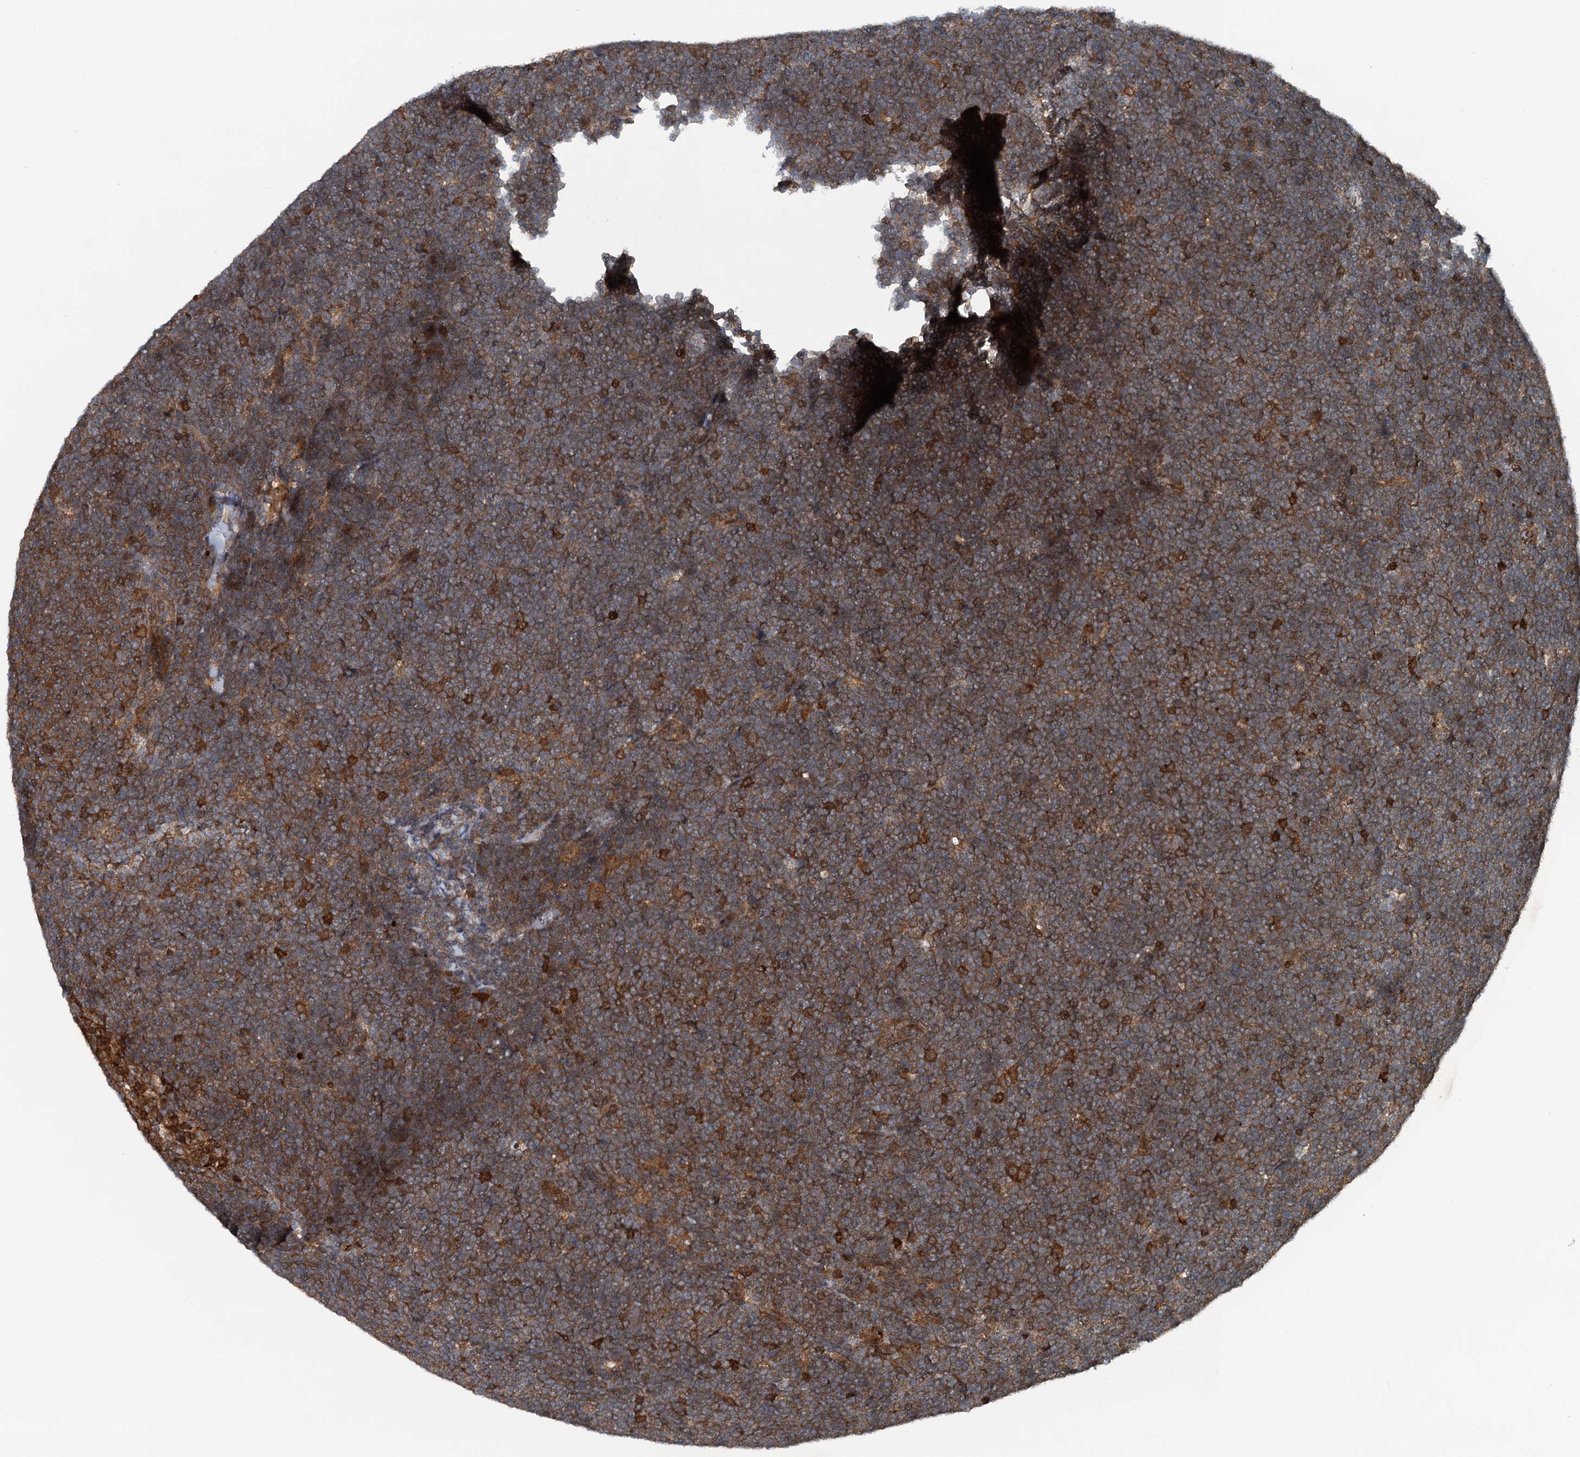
{"staining": {"intensity": "moderate", "quantity": ">75%", "location": "cytoplasmic/membranous"}, "tissue": "lymphoma", "cell_type": "Tumor cells", "image_type": "cancer", "snomed": [{"axis": "morphology", "description": "Malignant lymphoma, non-Hodgkin's type, High grade"}, {"axis": "topography", "description": "Lymph node"}], "caption": "Protein staining of malignant lymphoma, non-Hodgkin's type (high-grade) tissue shows moderate cytoplasmic/membranous positivity in approximately >75% of tumor cells.", "gene": "STUB1", "patient": {"sex": "male", "age": 13}}